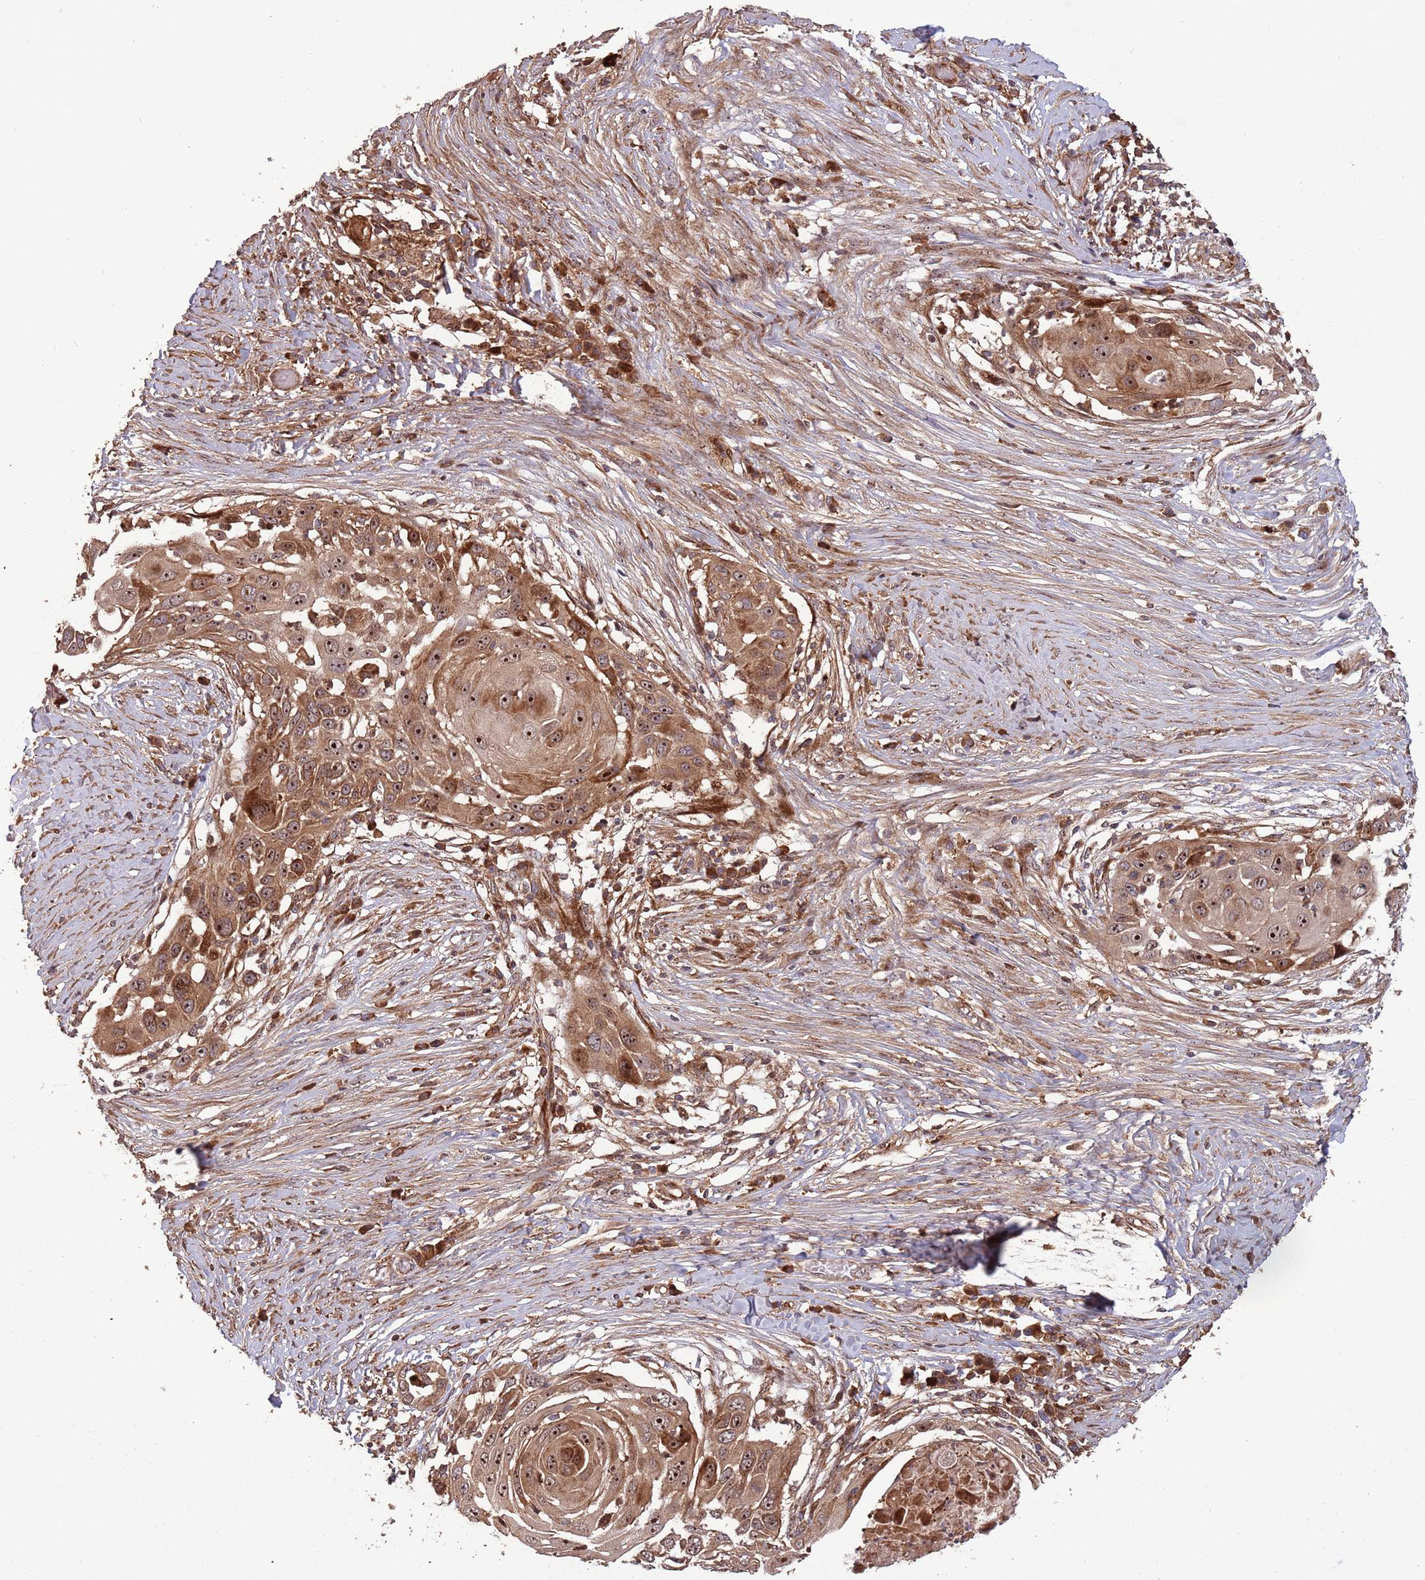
{"staining": {"intensity": "moderate", "quantity": ">75%", "location": "cytoplasmic/membranous,nuclear"}, "tissue": "skin cancer", "cell_type": "Tumor cells", "image_type": "cancer", "snomed": [{"axis": "morphology", "description": "Squamous cell carcinoma, NOS"}, {"axis": "topography", "description": "Skin"}], "caption": "Skin cancer tissue reveals moderate cytoplasmic/membranous and nuclear positivity in approximately >75% of tumor cells (Brightfield microscopy of DAB IHC at high magnification).", "gene": "ZNF428", "patient": {"sex": "female", "age": 44}}